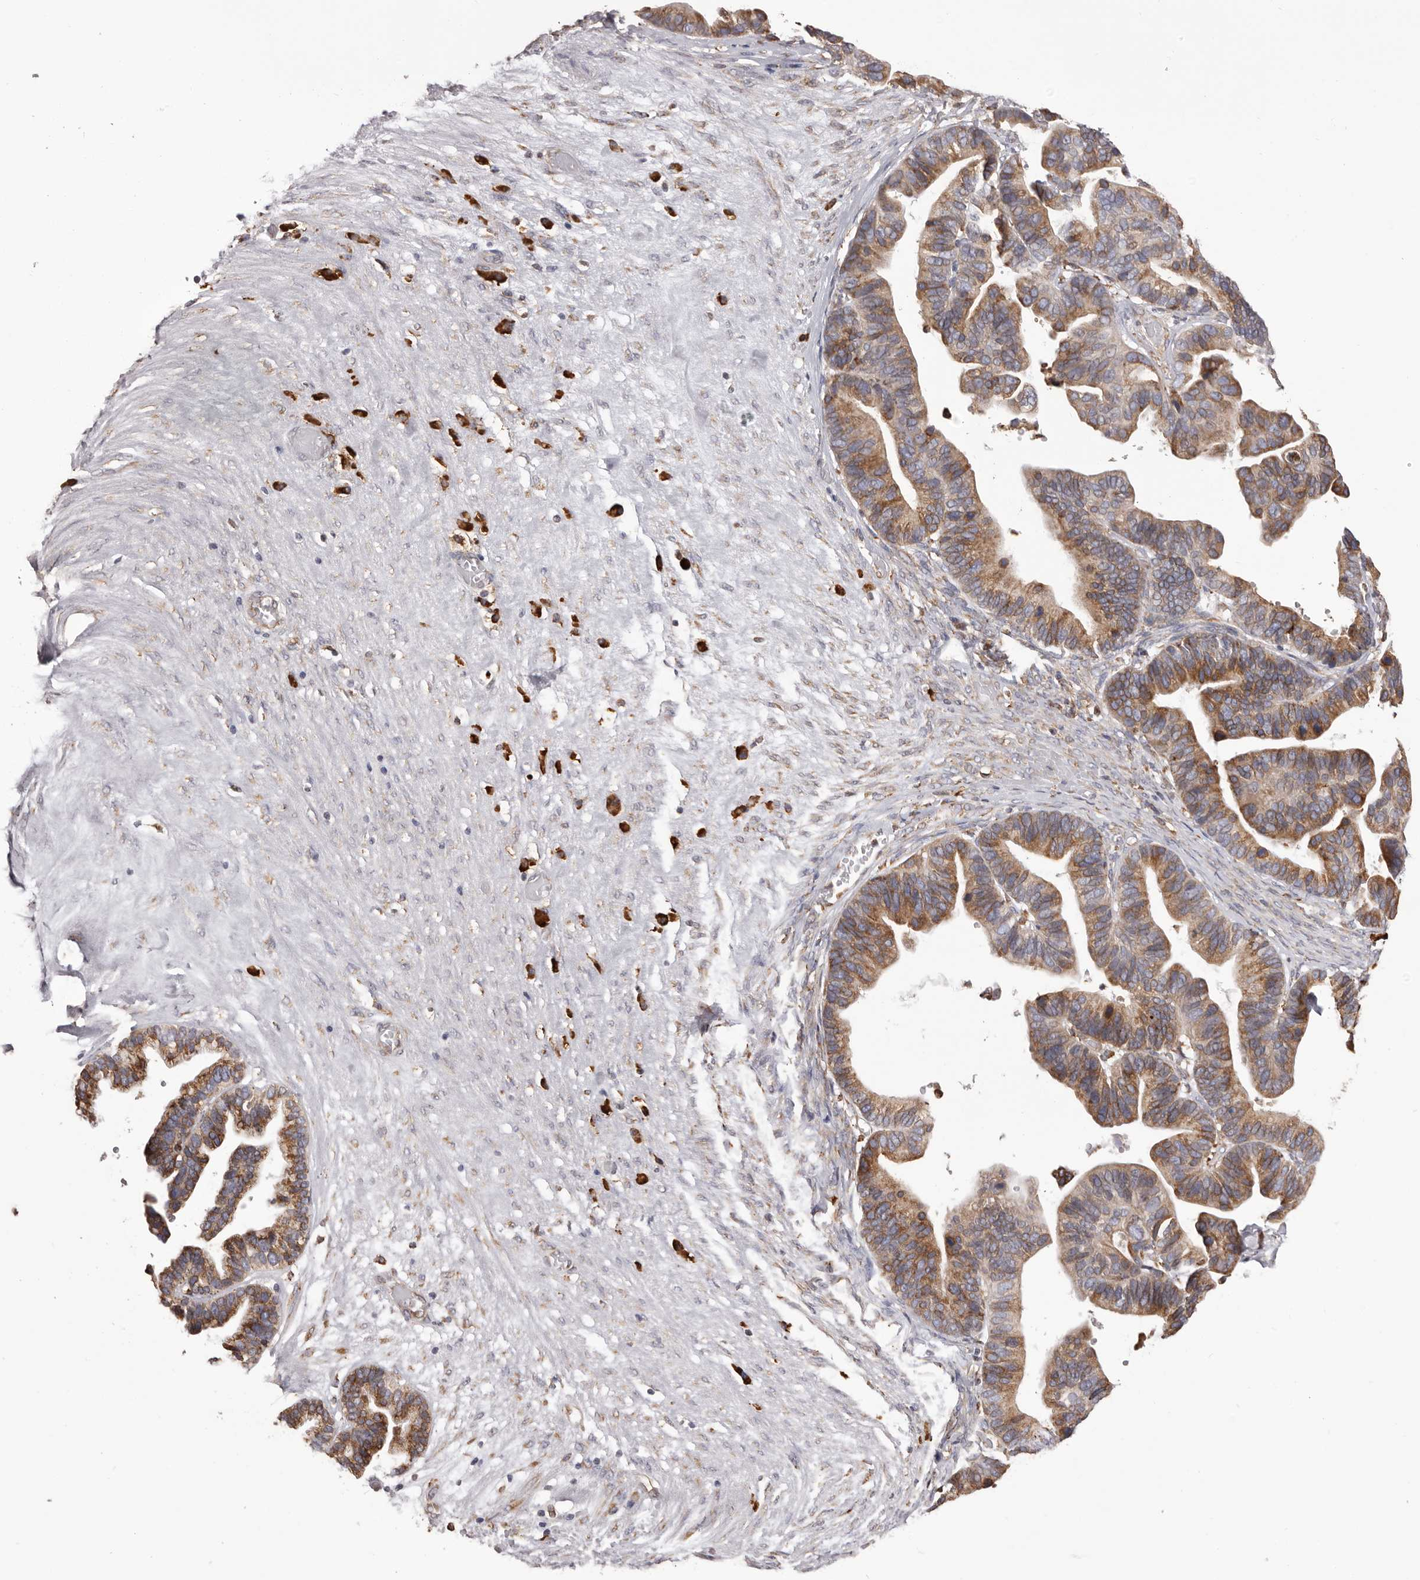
{"staining": {"intensity": "moderate", "quantity": ">75%", "location": "cytoplasmic/membranous"}, "tissue": "ovarian cancer", "cell_type": "Tumor cells", "image_type": "cancer", "snomed": [{"axis": "morphology", "description": "Cystadenocarcinoma, serous, NOS"}, {"axis": "topography", "description": "Ovary"}], "caption": "This micrograph demonstrates immunohistochemistry staining of human ovarian serous cystadenocarcinoma, with medium moderate cytoplasmic/membranous positivity in approximately >75% of tumor cells.", "gene": "QRSL1", "patient": {"sex": "female", "age": 56}}